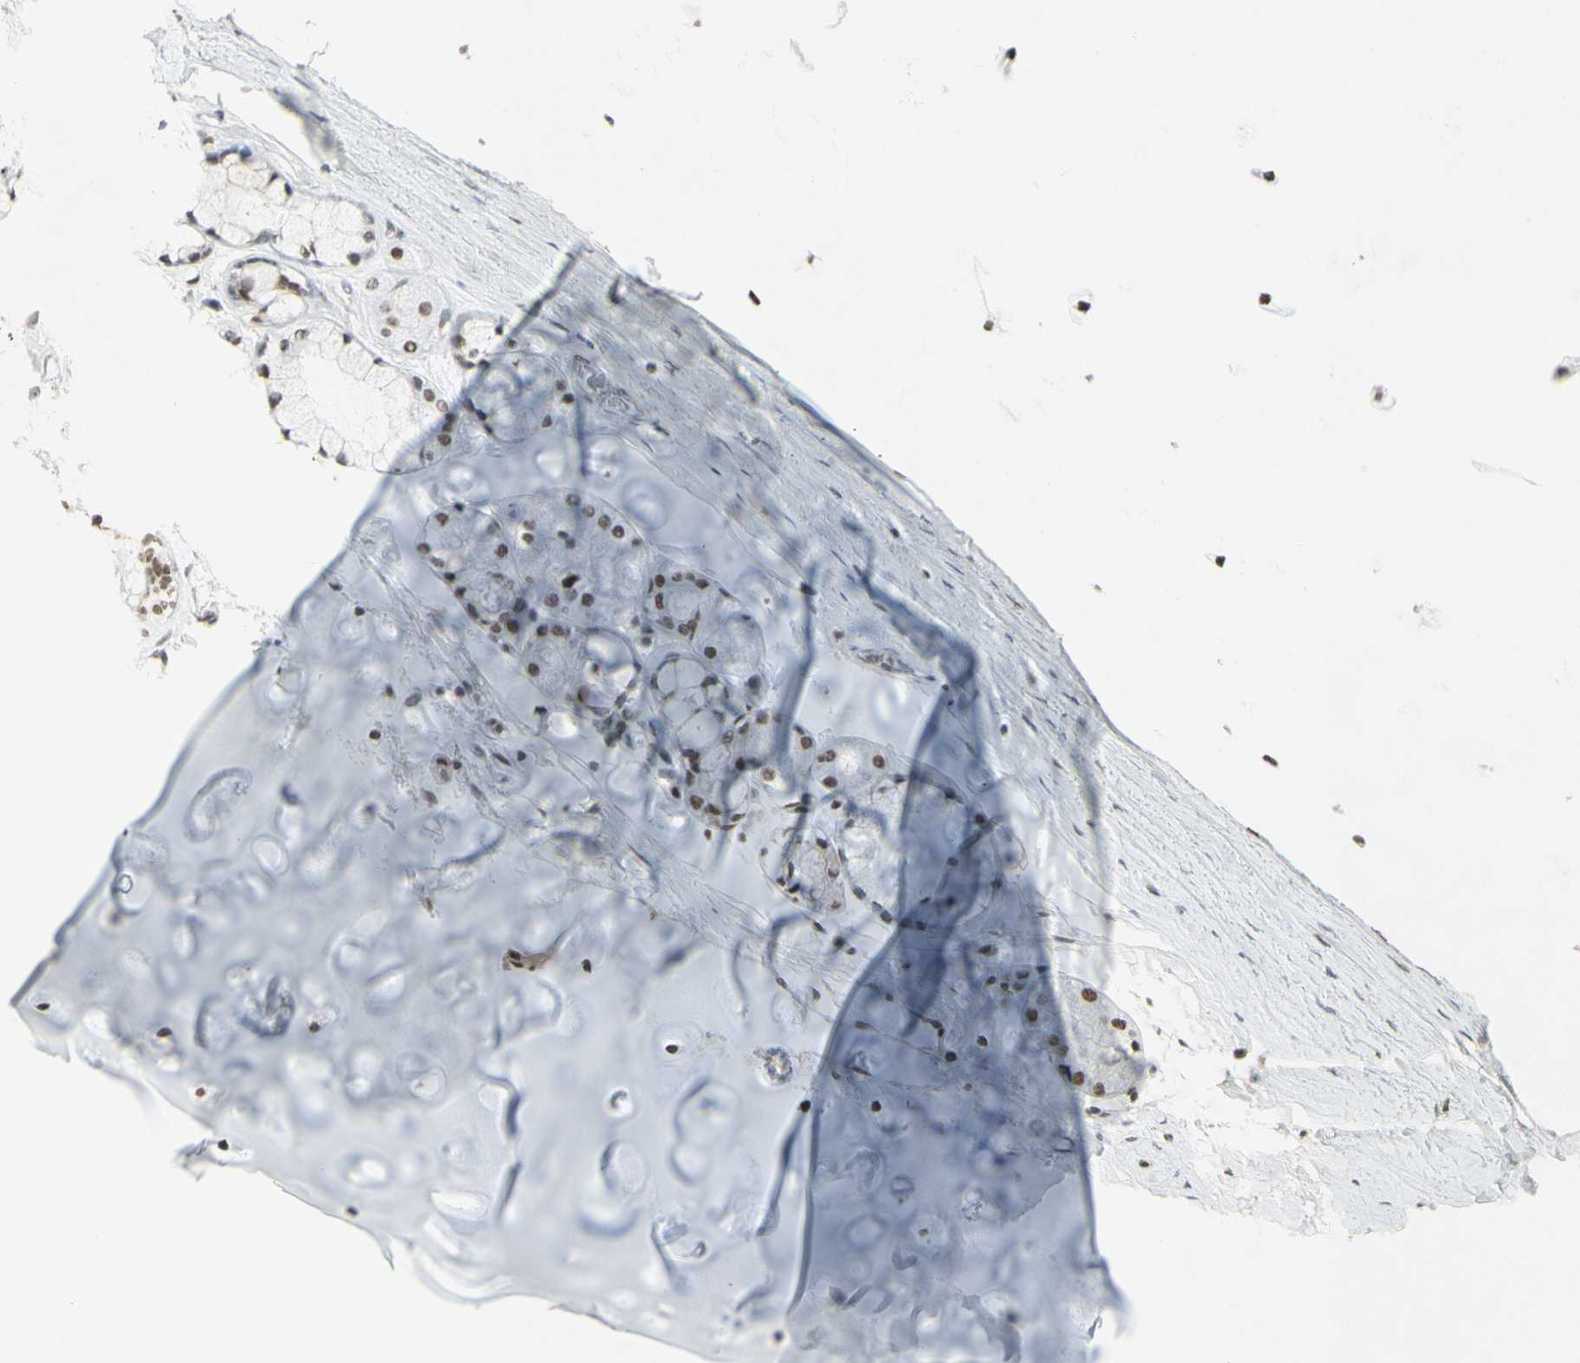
{"staining": {"intensity": "strong", "quantity": ">75%", "location": "nuclear"}, "tissue": "adipose tissue", "cell_type": "Adipocytes", "image_type": "normal", "snomed": [{"axis": "morphology", "description": "Normal tissue, NOS"}, {"axis": "topography", "description": "Bronchus"}], "caption": "This is a micrograph of immunohistochemistry staining of benign adipose tissue, which shows strong expression in the nuclear of adipocytes.", "gene": "TRIM28", "patient": {"sex": "female", "age": 73}}